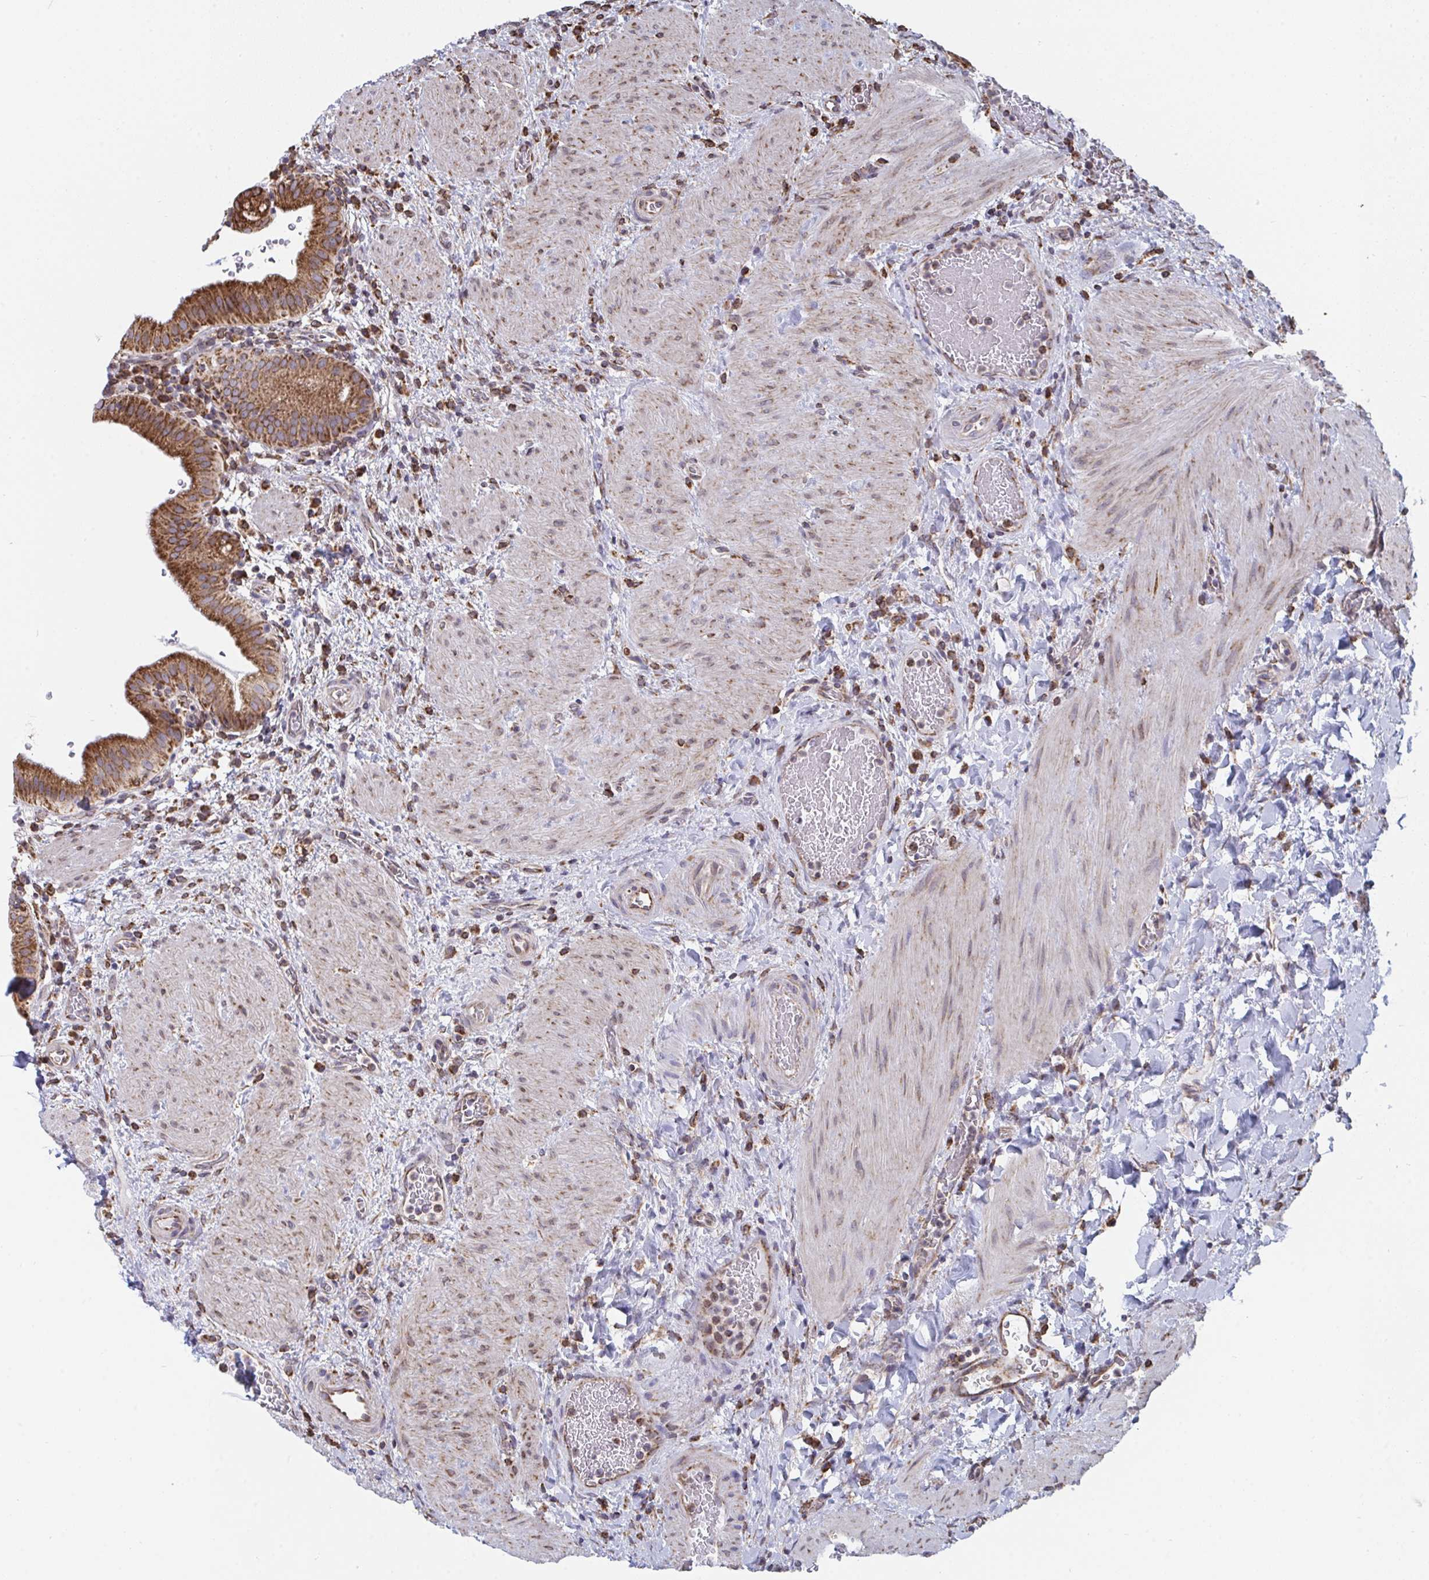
{"staining": {"intensity": "moderate", "quantity": ">75%", "location": "cytoplasmic/membranous"}, "tissue": "gallbladder", "cell_type": "Glandular cells", "image_type": "normal", "snomed": [{"axis": "morphology", "description": "Normal tissue, NOS"}, {"axis": "topography", "description": "Gallbladder"}], "caption": "Gallbladder stained for a protein (brown) reveals moderate cytoplasmic/membranous positive staining in about >75% of glandular cells.", "gene": "ELAVL1", "patient": {"sex": "male", "age": 26}}